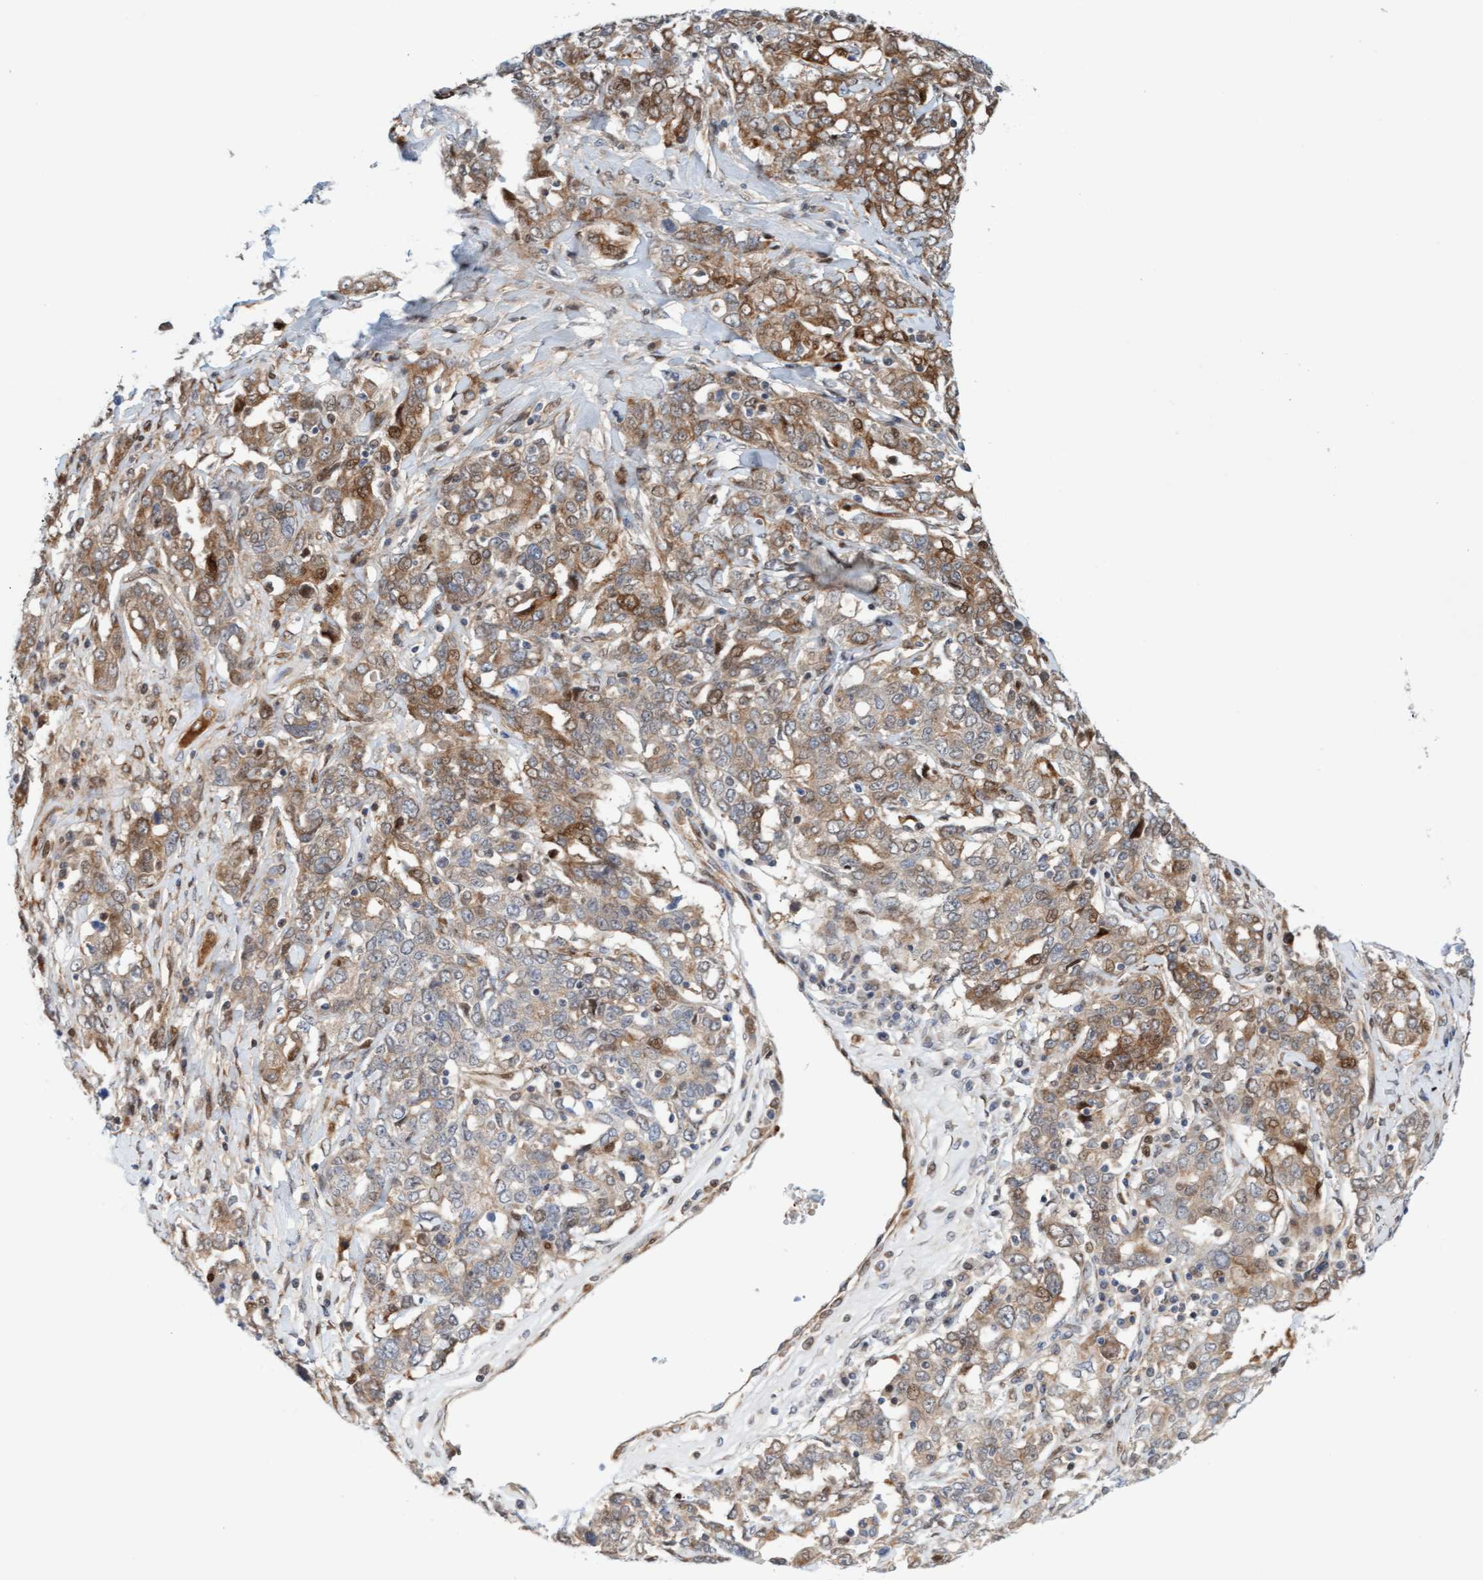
{"staining": {"intensity": "moderate", "quantity": "25%-75%", "location": "cytoplasmic/membranous,nuclear"}, "tissue": "ovarian cancer", "cell_type": "Tumor cells", "image_type": "cancer", "snomed": [{"axis": "morphology", "description": "Carcinoma, endometroid"}, {"axis": "topography", "description": "Ovary"}], "caption": "Protein staining by immunohistochemistry (IHC) reveals moderate cytoplasmic/membranous and nuclear staining in approximately 25%-75% of tumor cells in ovarian cancer (endometroid carcinoma).", "gene": "EIF4EBP1", "patient": {"sex": "female", "age": 62}}